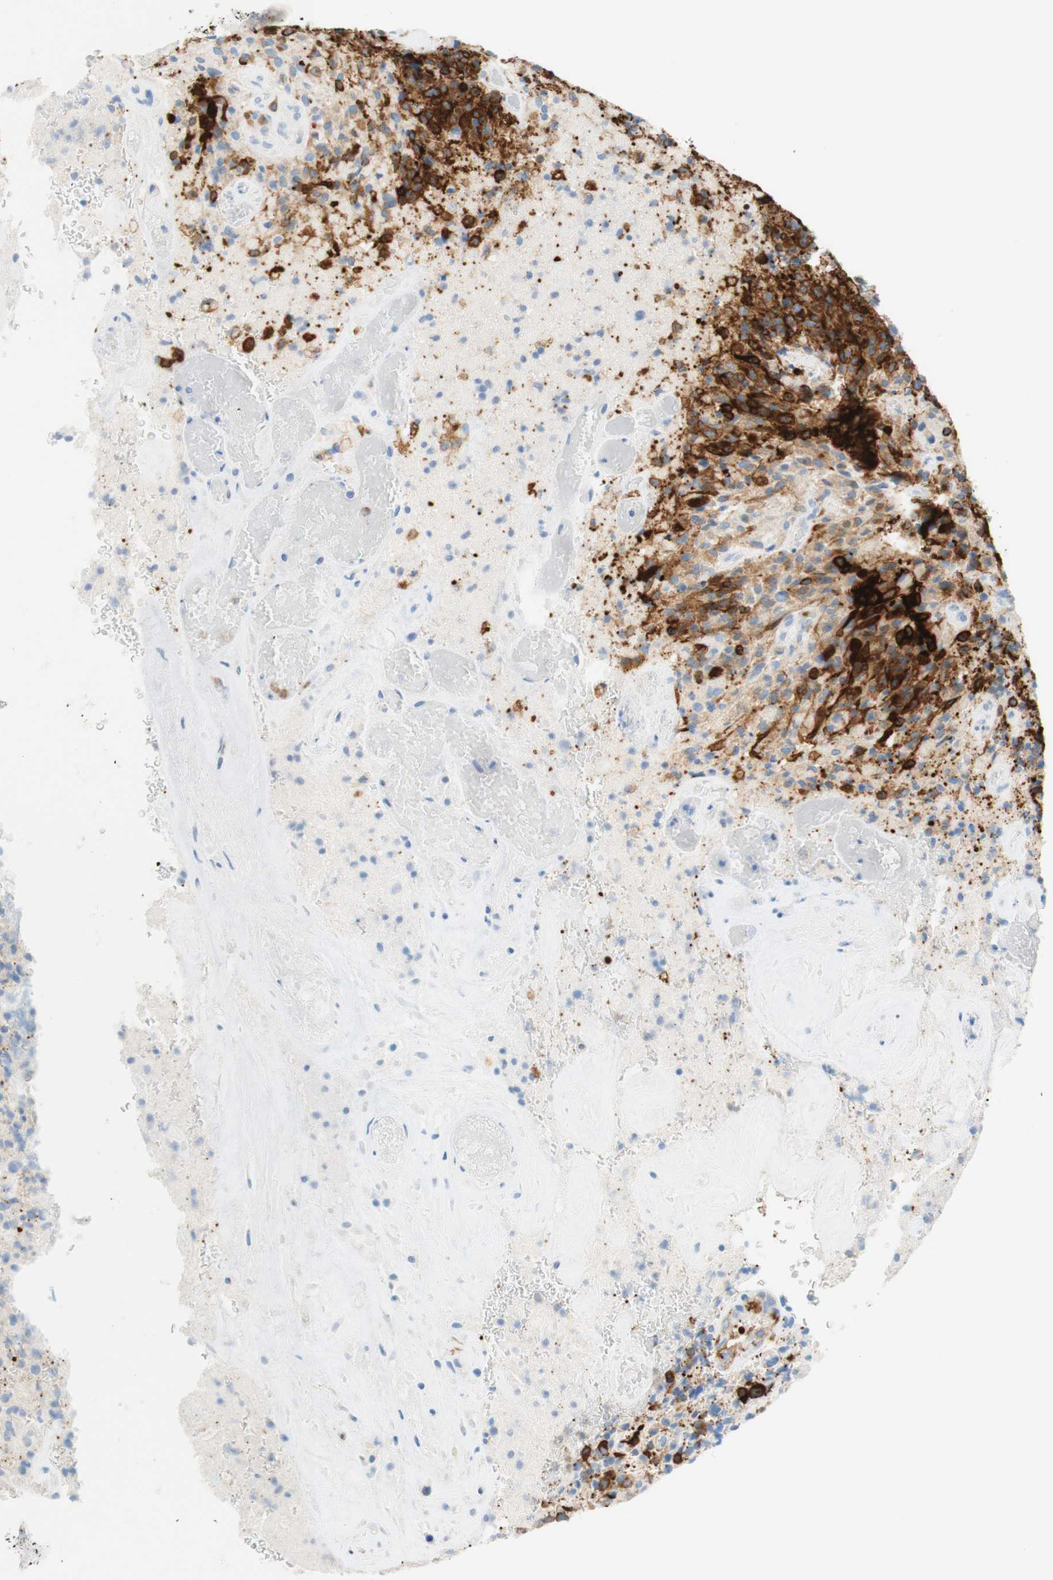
{"staining": {"intensity": "strong", "quantity": "<25%", "location": "cytoplasmic/membranous,nuclear"}, "tissue": "glioma", "cell_type": "Tumor cells", "image_type": "cancer", "snomed": [{"axis": "morphology", "description": "Glioma, malignant, High grade"}, {"axis": "topography", "description": "Brain"}], "caption": "Tumor cells display medium levels of strong cytoplasmic/membranous and nuclear positivity in approximately <25% of cells in glioma.", "gene": "STMN1", "patient": {"sex": "male", "age": 71}}